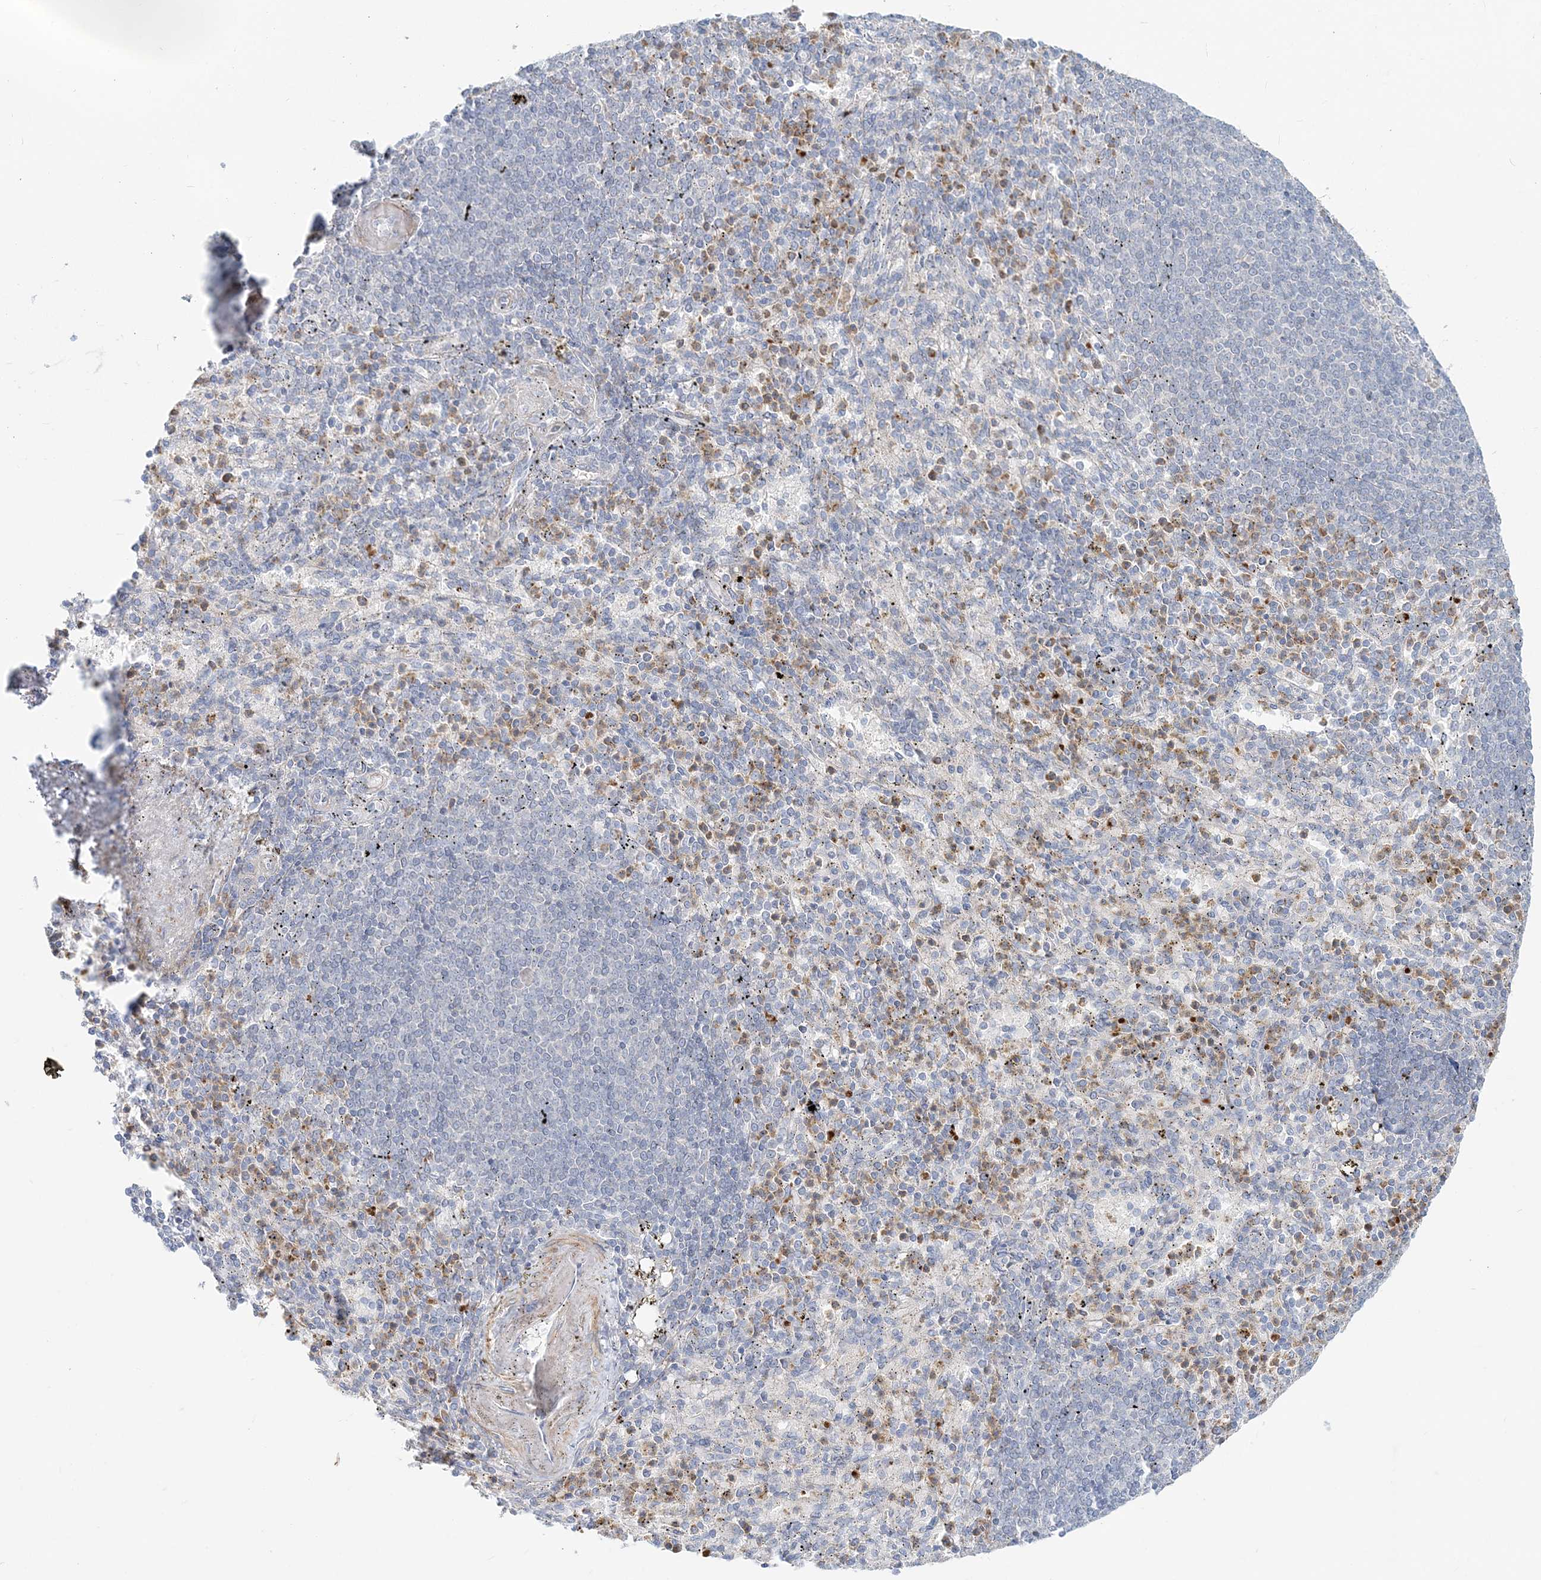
{"staining": {"intensity": "moderate", "quantity": "25%-75%", "location": "cytoplasmic/membranous"}, "tissue": "spleen", "cell_type": "Cells in red pulp", "image_type": "normal", "snomed": [{"axis": "morphology", "description": "Normal tissue, NOS"}, {"axis": "topography", "description": "Spleen"}], "caption": "An immunohistochemistry (IHC) image of benign tissue is shown. Protein staining in brown labels moderate cytoplasmic/membranous positivity in spleen within cells in red pulp. The staining is performed using DAB brown chromogen to label protein expression. The nuclei are counter-stained blue using hematoxylin.", "gene": "DNAH5", "patient": {"sex": "female", "age": 74}}